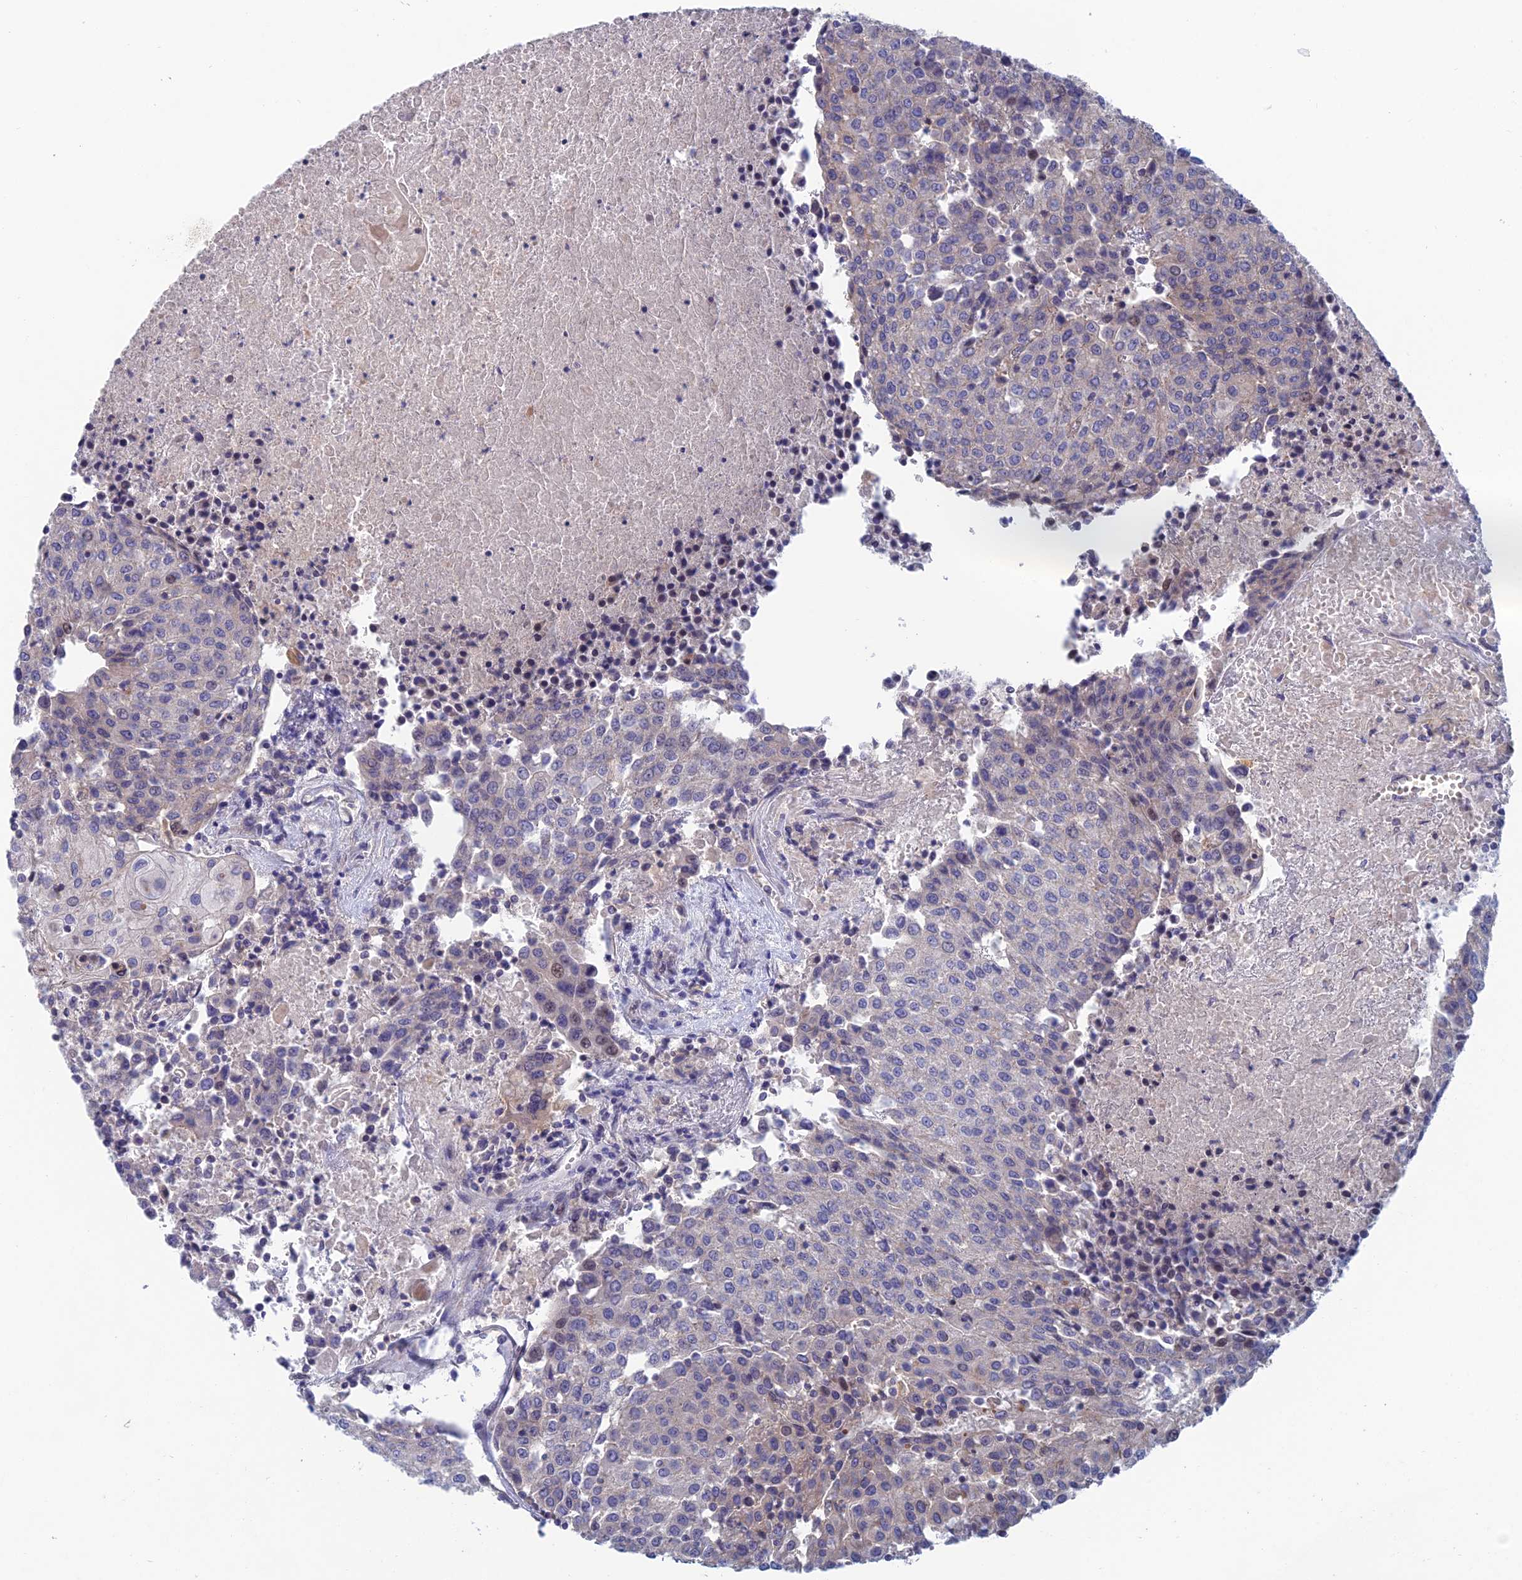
{"staining": {"intensity": "weak", "quantity": "<25%", "location": "cytoplasmic/membranous"}, "tissue": "urothelial cancer", "cell_type": "Tumor cells", "image_type": "cancer", "snomed": [{"axis": "morphology", "description": "Urothelial carcinoma, High grade"}, {"axis": "topography", "description": "Urinary bladder"}], "caption": "Immunohistochemistry (IHC) histopathology image of urothelial cancer stained for a protein (brown), which demonstrates no expression in tumor cells. (DAB (3,3'-diaminobenzidine) IHC, high magnification).", "gene": "USP37", "patient": {"sex": "female", "age": 85}}